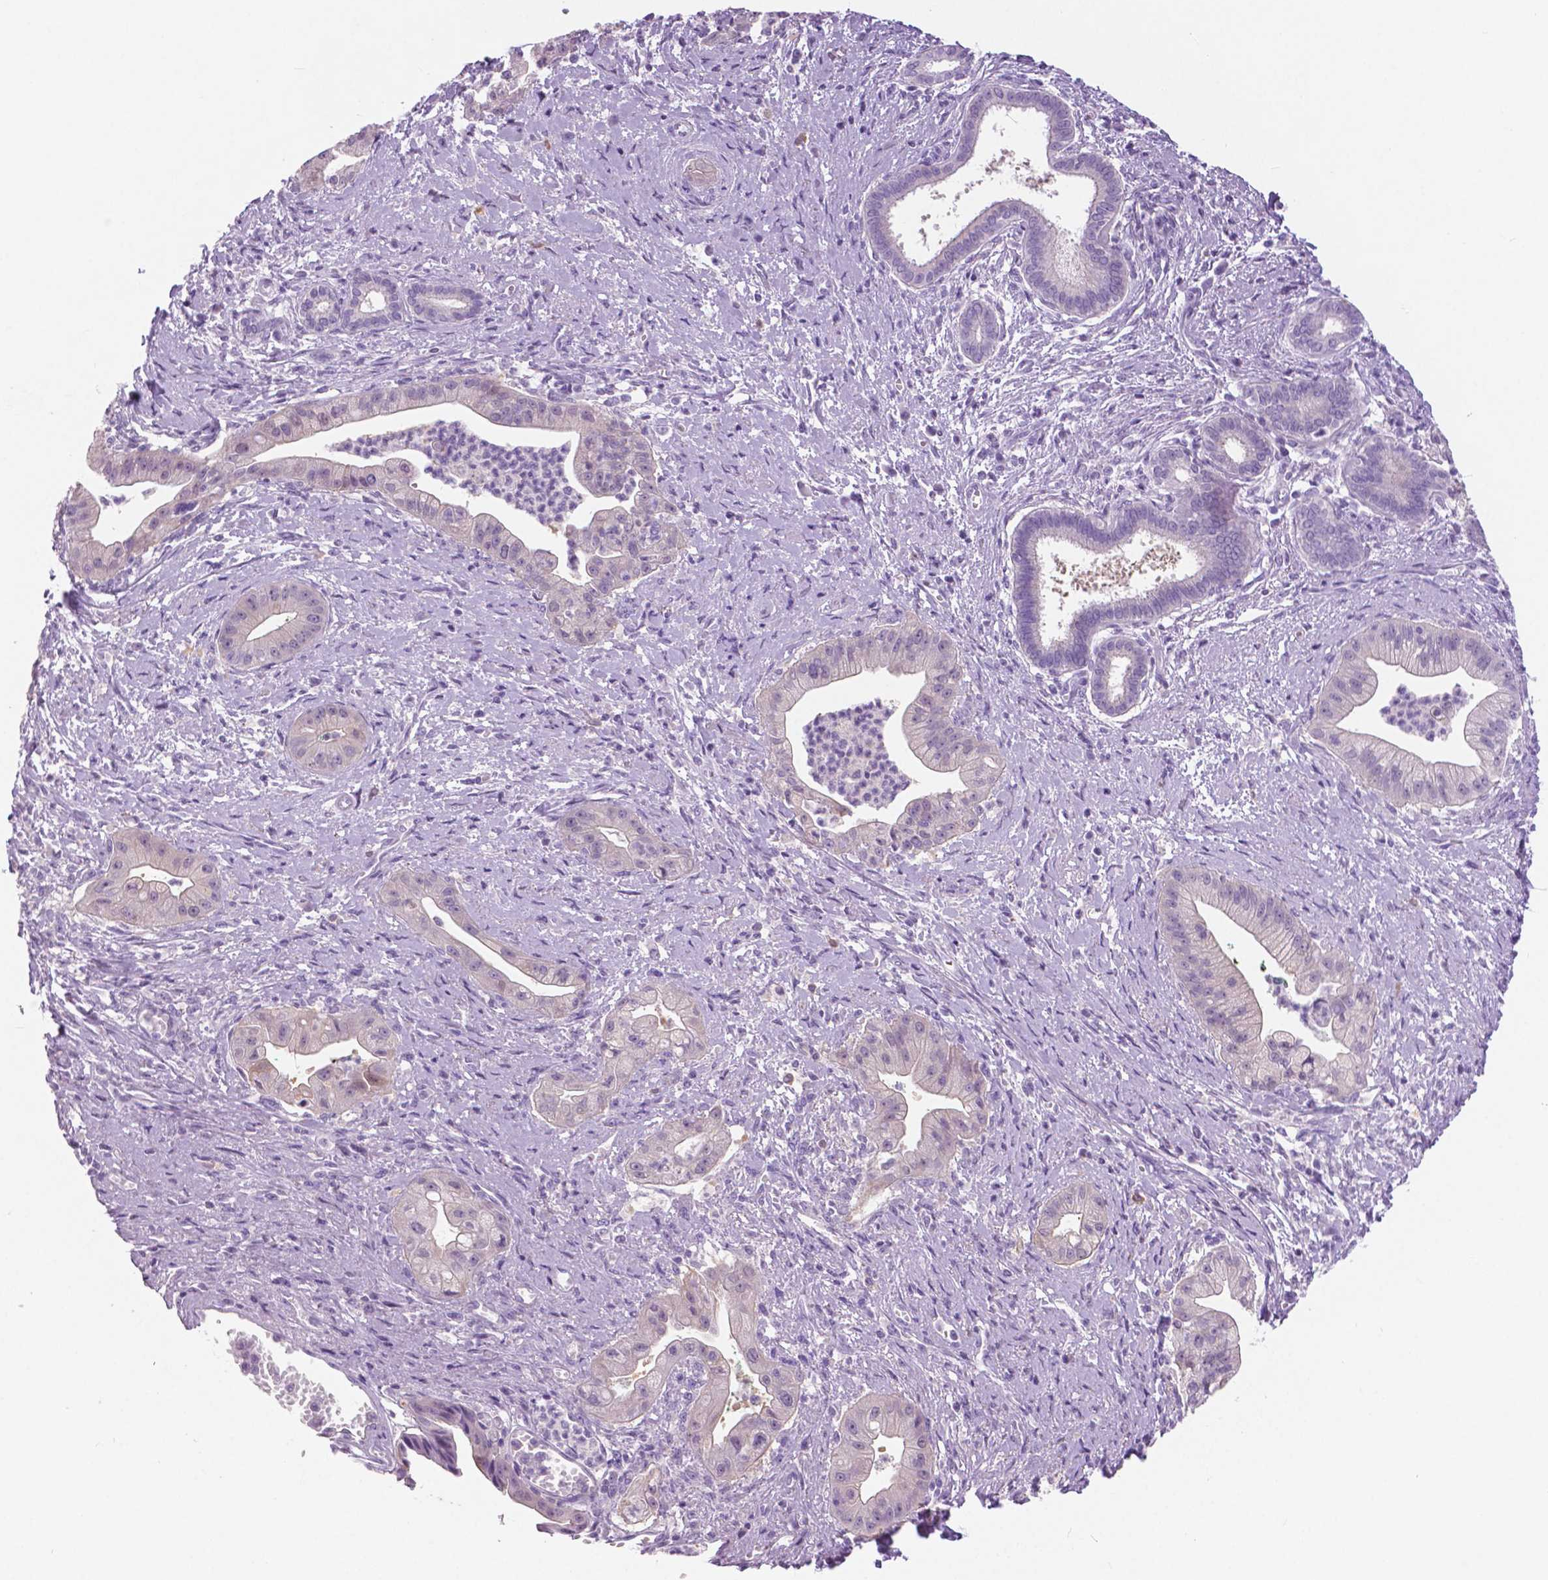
{"staining": {"intensity": "negative", "quantity": "none", "location": "none"}, "tissue": "pancreatic cancer", "cell_type": "Tumor cells", "image_type": "cancer", "snomed": [{"axis": "morphology", "description": "Normal tissue, NOS"}, {"axis": "morphology", "description": "Adenocarcinoma, NOS"}, {"axis": "topography", "description": "Lymph node"}, {"axis": "topography", "description": "Pancreas"}], "caption": "Immunohistochemistry histopathology image of neoplastic tissue: pancreatic adenocarcinoma stained with DAB exhibits no significant protein positivity in tumor cells.", "gene": "TP53TG5", "patient": {"sex": "female", "age": 58}}